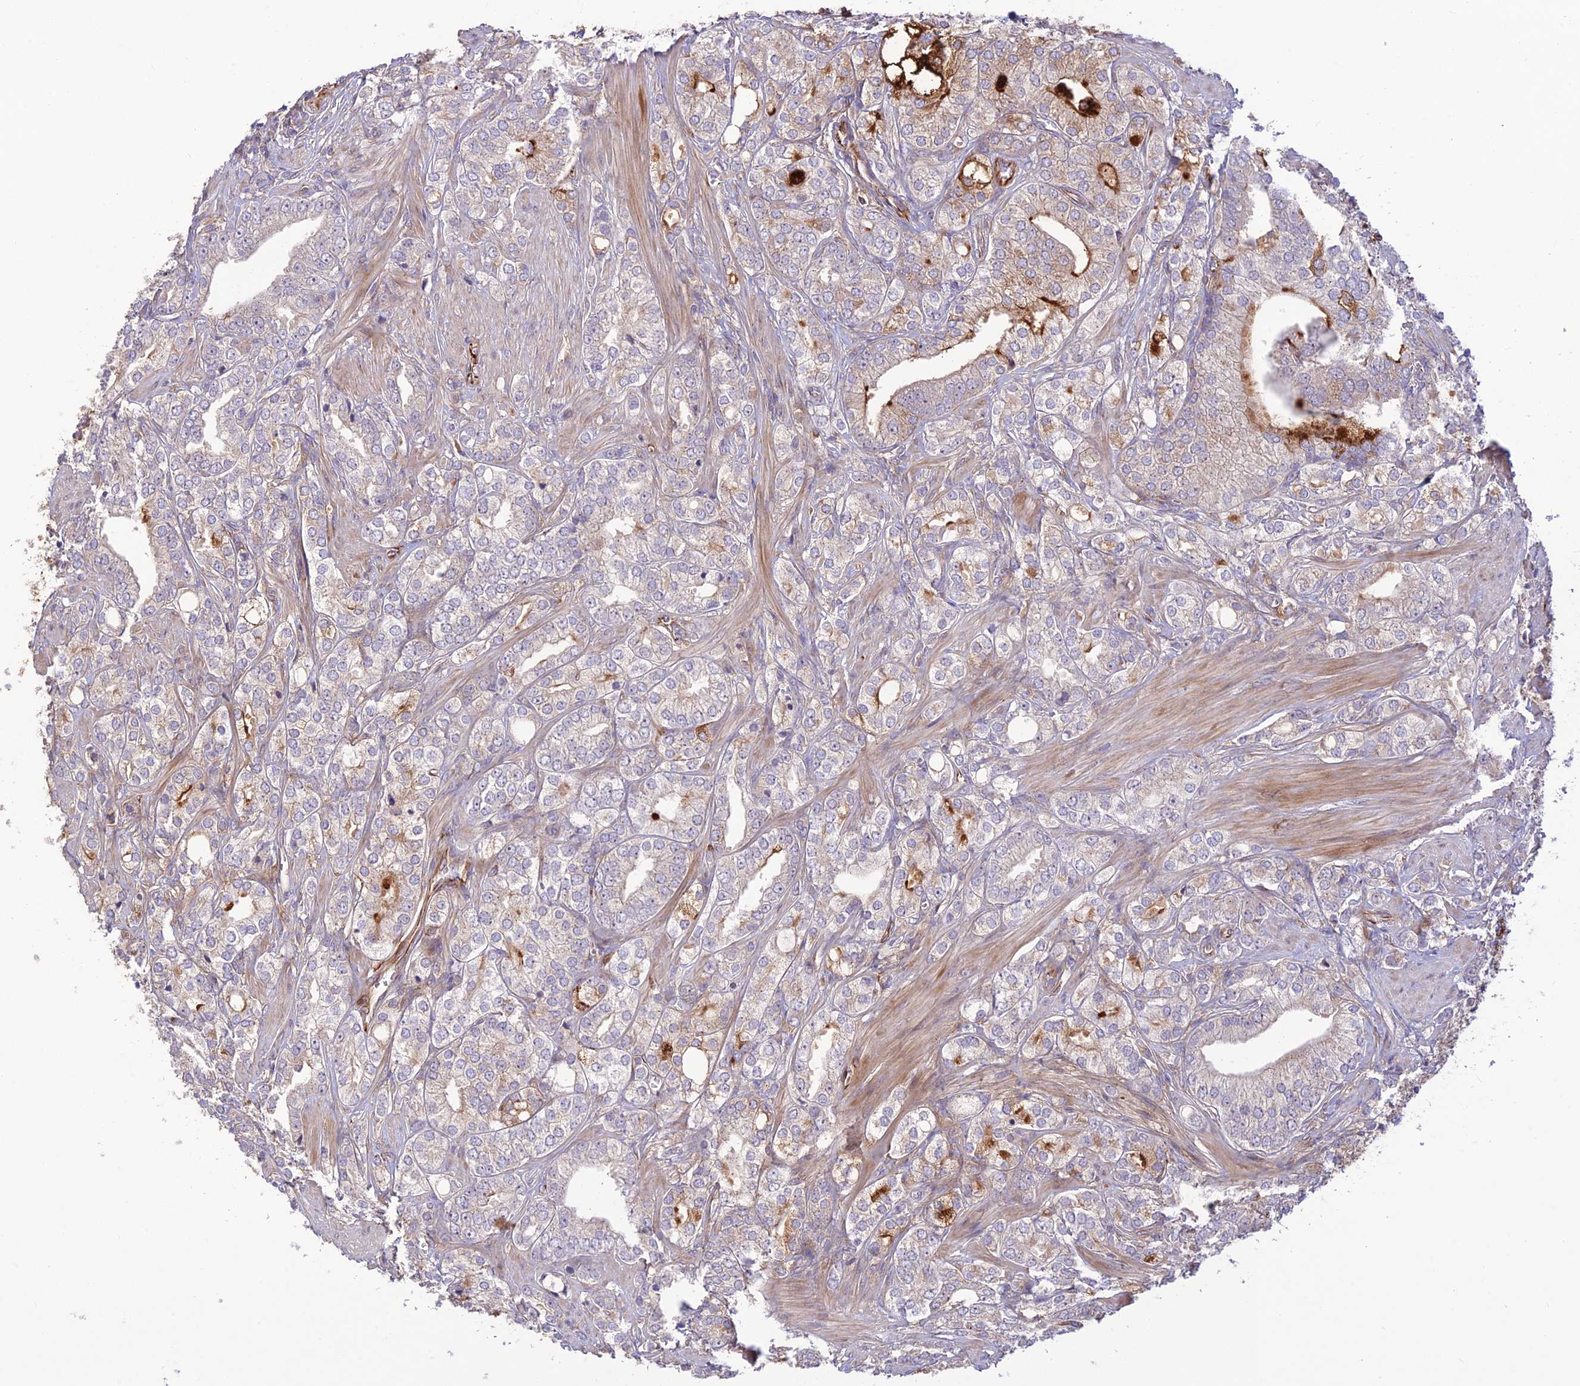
{"staining": {"intensity": "weak", "quantity": "<25%", "location": "cytoplasmic/membranous"}, "tissue": "prostate cancer", "cell_type": "Tumor cells", "image_type": "cancer", "snomed": [{"axis": "morphology", "description": "Adenocarcinoma, High grade"}, {"axis": "topography", "description": "Prostate"}], "caption": "Immunohistochemistry (IHC) micrograph of prostate adenocarcinoma (high-grade) stained for a protein (brown), which shows no staining in tumor cells. Nuclei are stained in blue.", "gene": "ST8SIA5", "patient": {"sex": "male", "age": 50}}